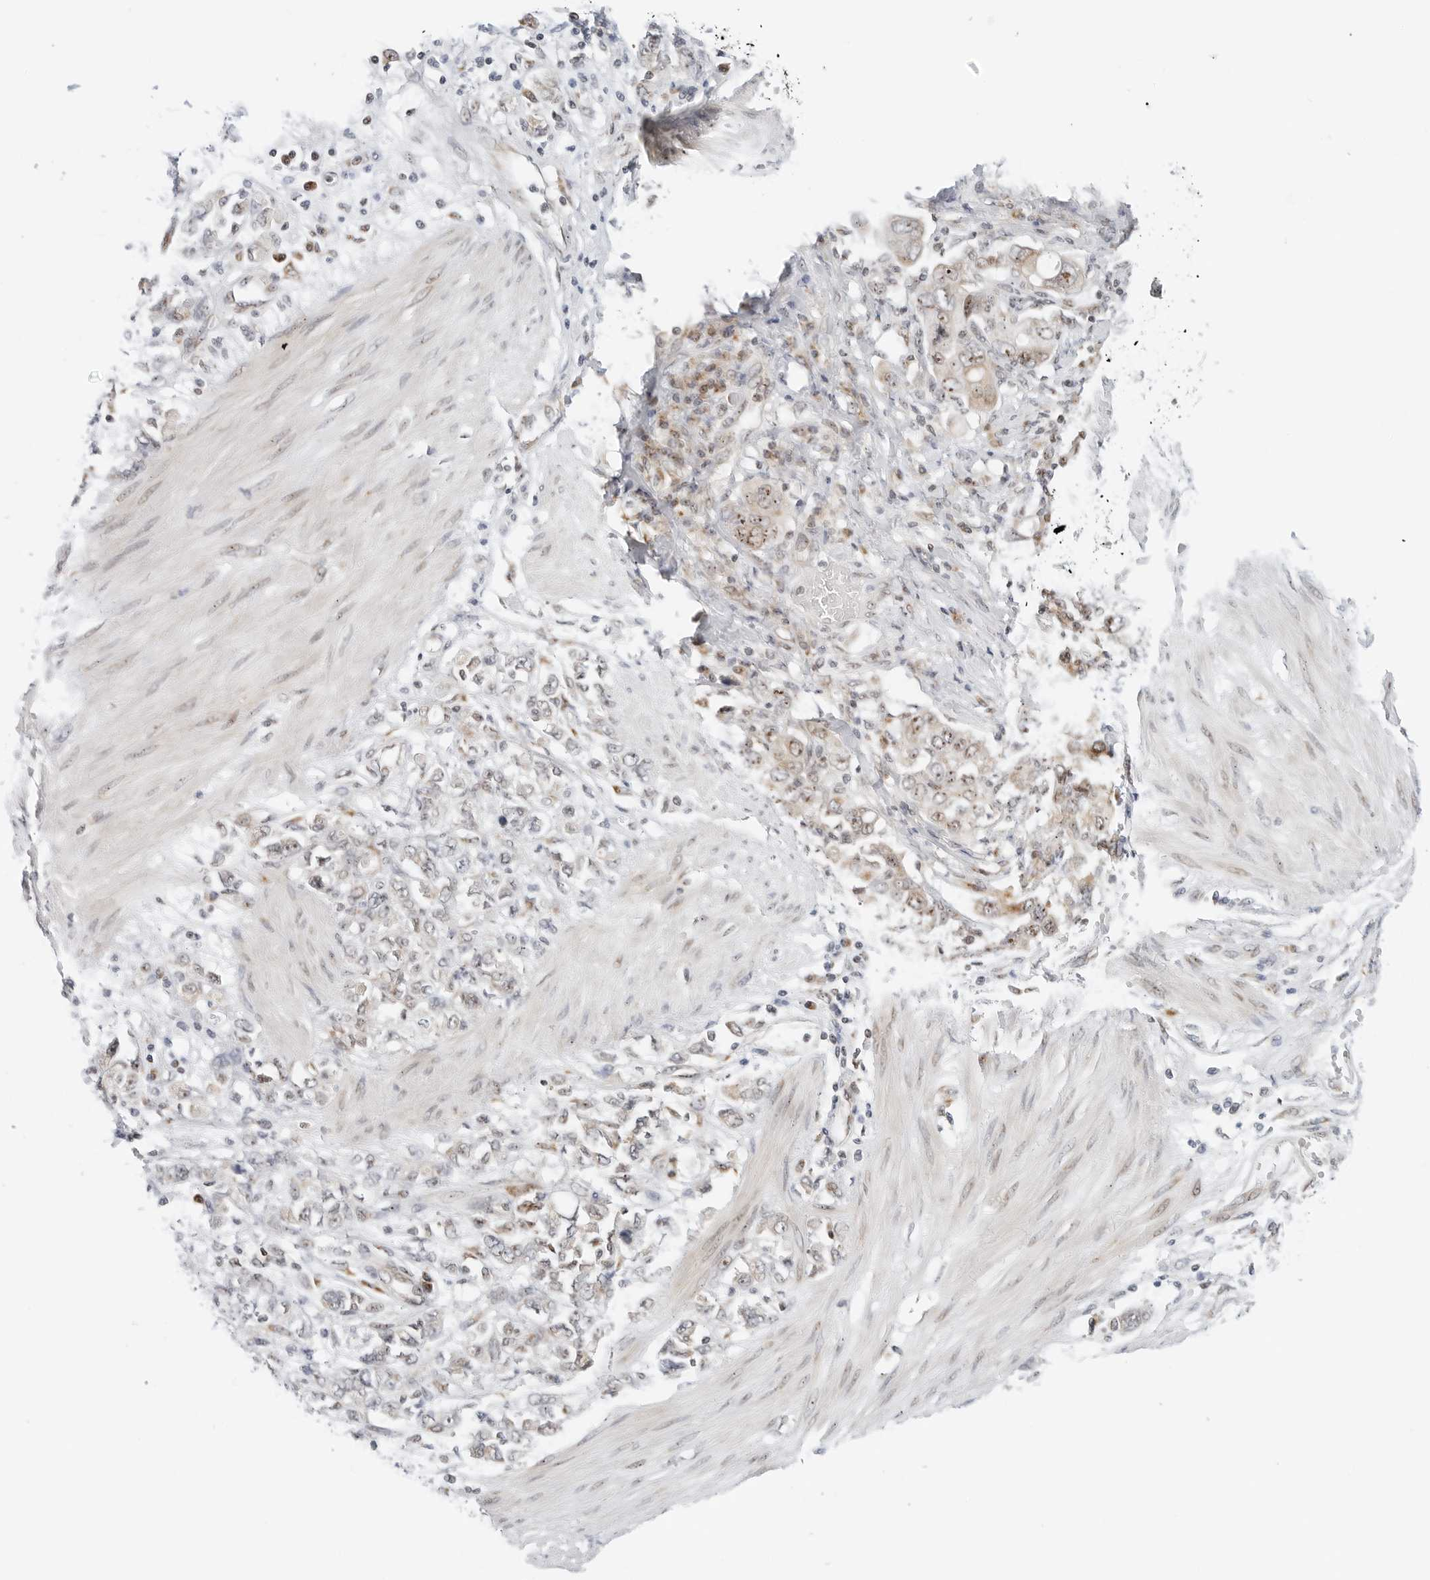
{"staining": {"intensity": "weak", "quantity": "25%-75%", "location": "cytoplasmic/membranous,nuclear"}, "tissue": "stomach cancer", "cell_type": "Tumor cells", "image_type": "cancer", "snomed": [{"axis": "morphology", "description": "Adenocarcinoma, NOS"}, {"axis": "topography", "description": "Stomach"}], "caption": "A brown stain shows weak cytoplasmic/membranous and nuclear staining of a protein in adenocarcinoma (stomach) tumor cells. Nuclei are stained in blue.", "gene": "RIMKLA", "patient": {"sex": "female", "age": 76}}